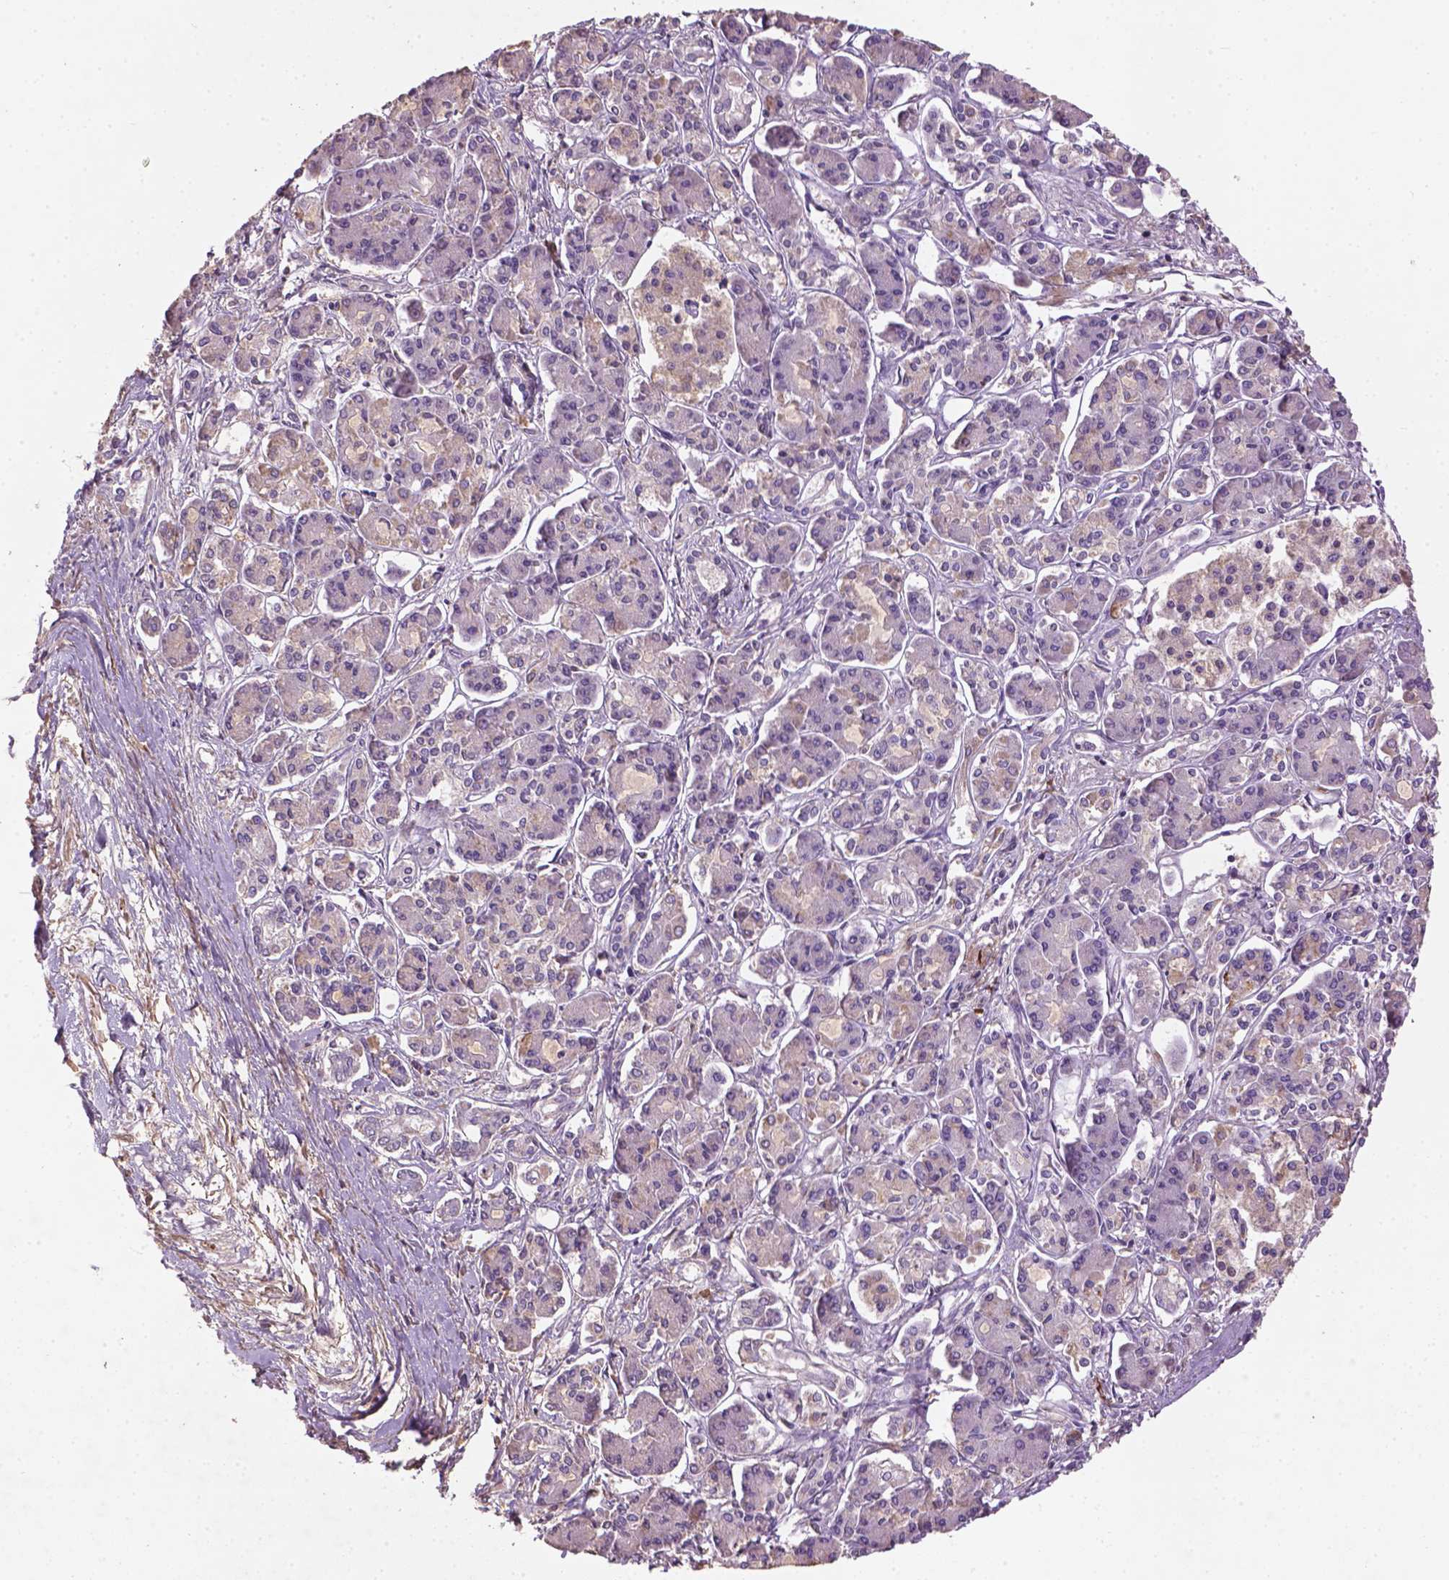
{"staining": {"intensity": "negative", "quantity": "none", "location": "none"}, "tissue": "pancreatic cancer", "cell_type": "Tumor cells", "image_type": "cancer", "snomed": [{"axis": "morphology", "description": "Adenocarcinoma, NOS"}, {"axis": "topography", "description": "Pancreas"}], "caption": "This is an IHC histopathology image of pancreatic cancer. There is no positivity in tumor cells.", "gene": "LRRC3C", "patient": {"sex": "male", "age": 85}}